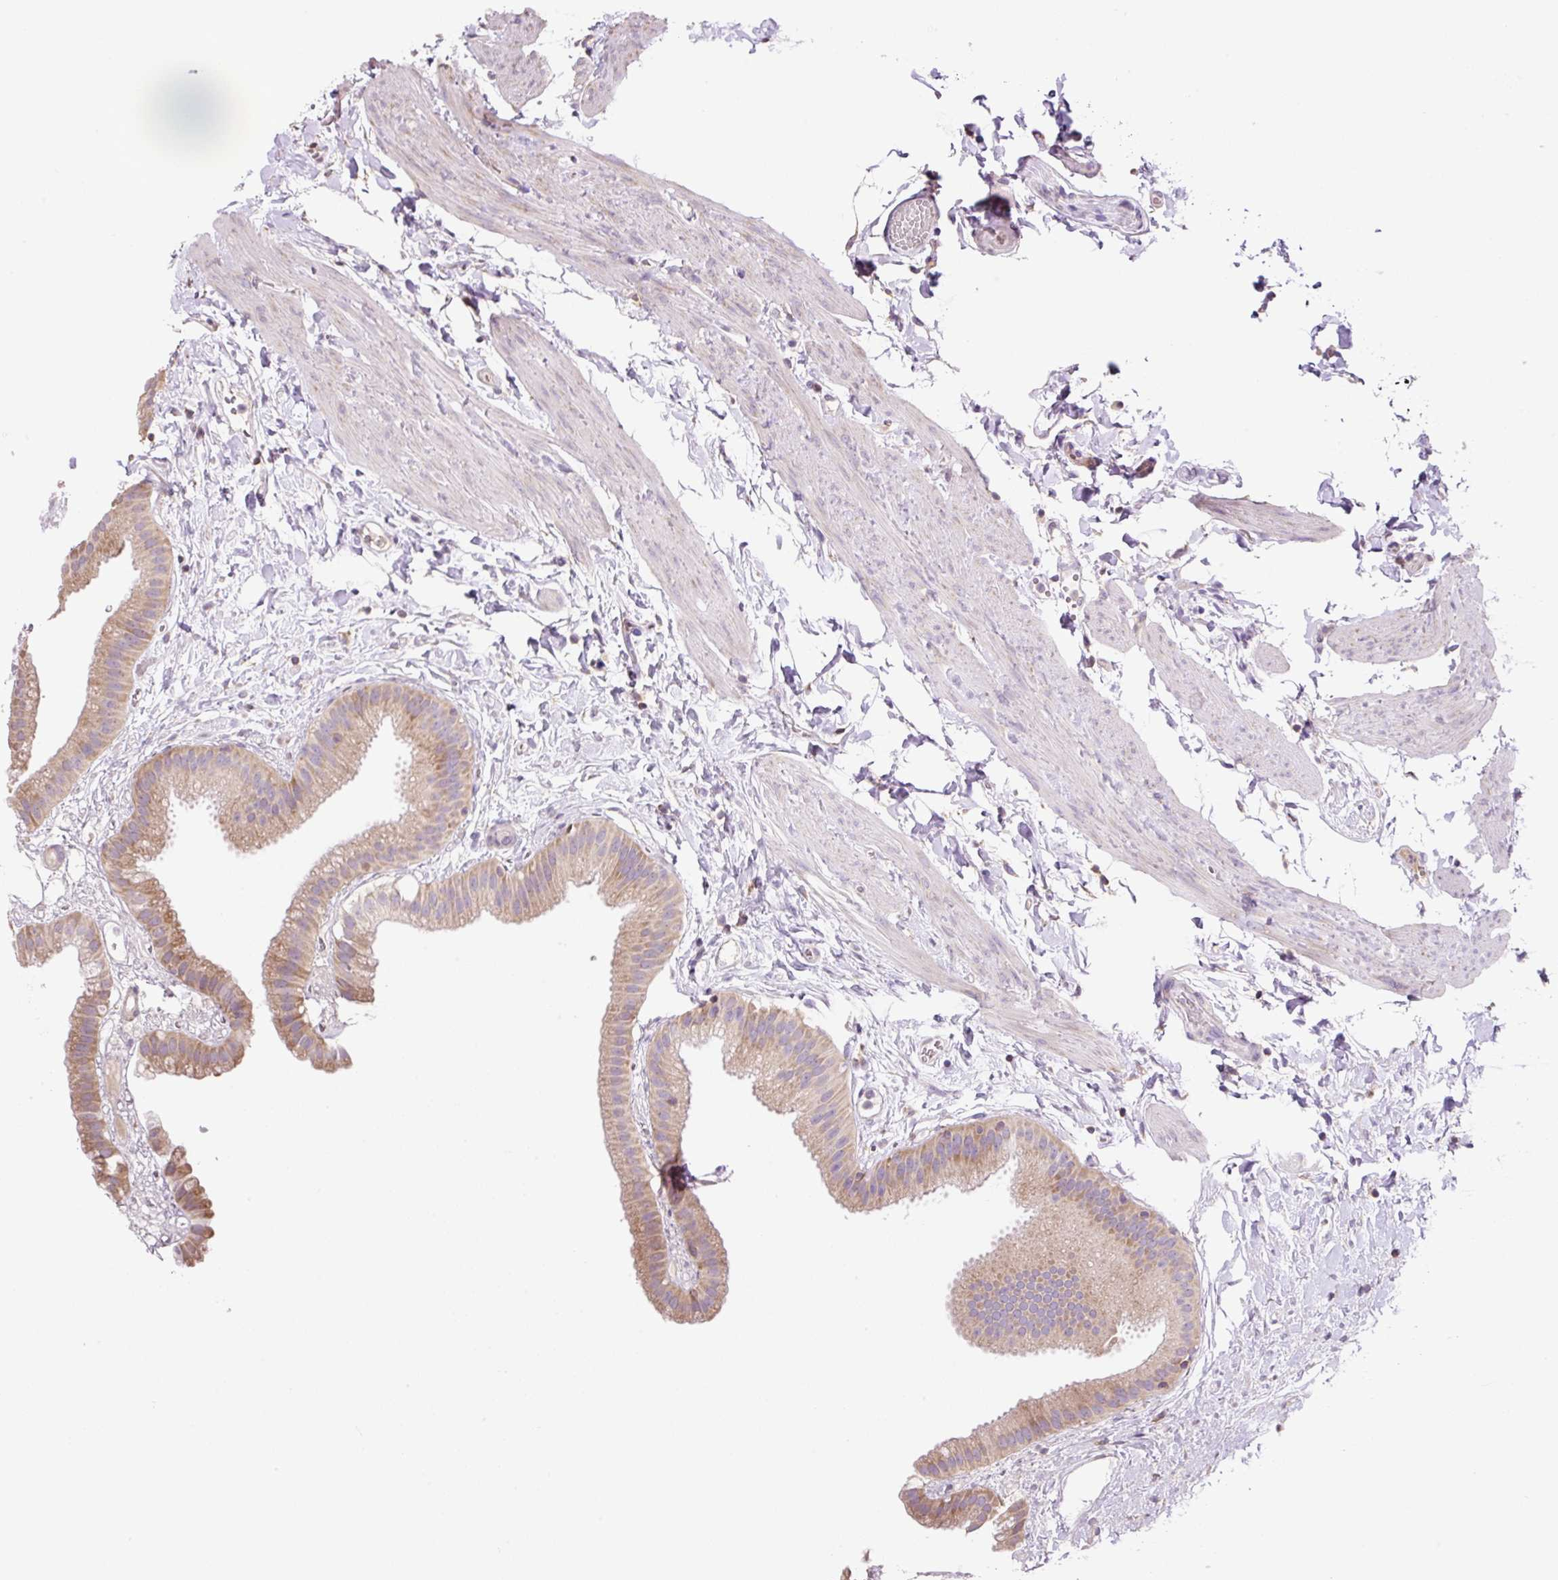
{"staining": {"intensity": "moderate", "quantity": "25%-75%", "location": "cytoplasmic/membranous"}, "tissue": "gallbladder", "cell_type": "Glandular cells", "image_type": "normal", "snomed": [{"axis": "morphology", "description": "Normal tissue, NOS"}, {"axis": "topography", "description": "Gallbladder"}], "caption": "IHC of benign human gallbladder reveals medium levels of moderate cytoplasmic/membranous staining in approximately 25%-75% of glandular cells.", "gene": "RPS23", "patient": {"sex": "female", "age": 63}}